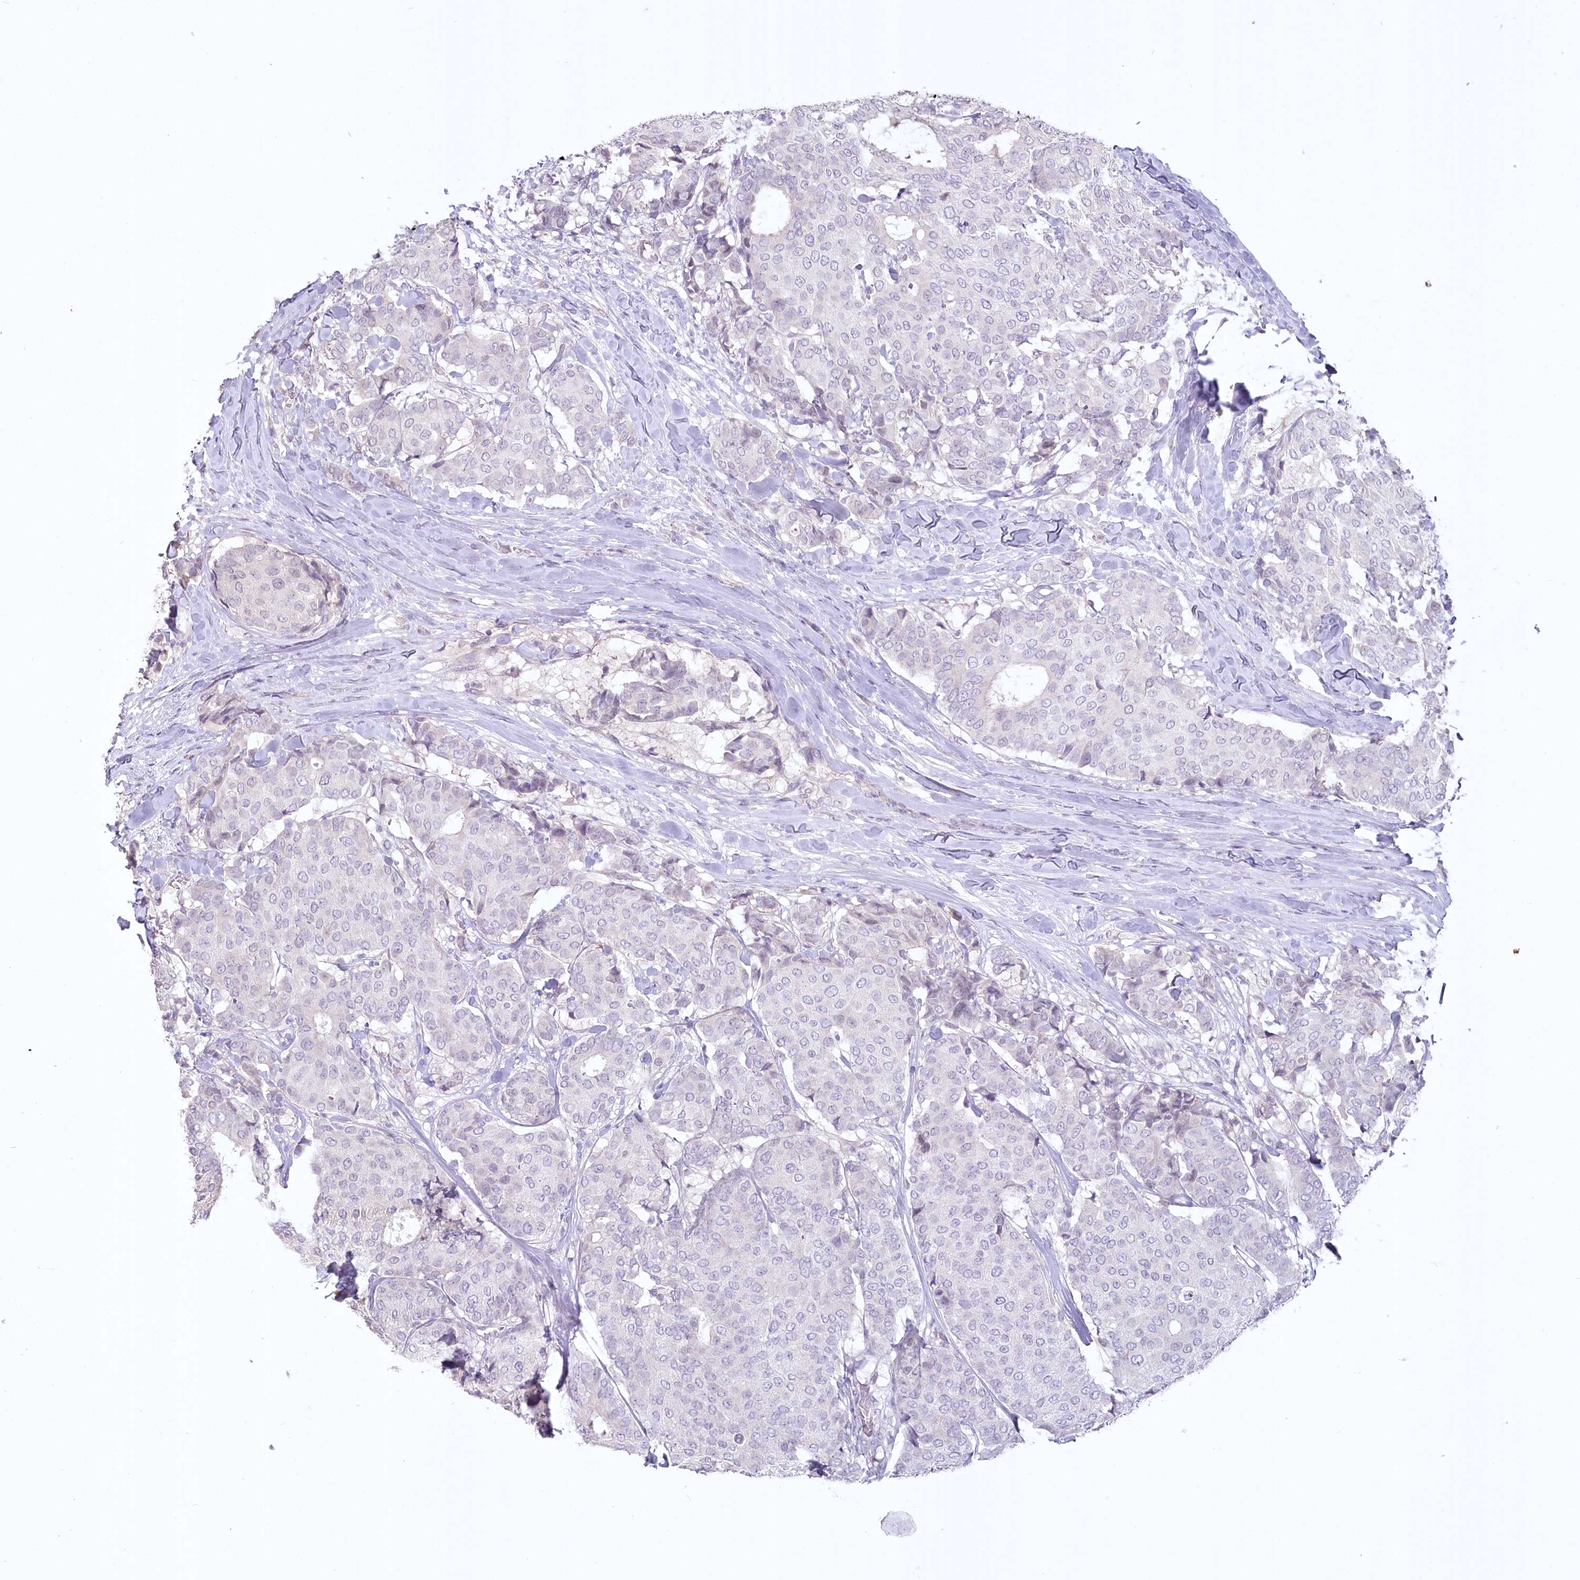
{"staining": {"intensity": "negative", "quantity": "none", "location": "none"}, "tissue": "breast cancer", "cell_type": "Tumor cells", "image_type": "cancer", "snomed": [{"axis": "morphology", "description": "Duct carcinoma"}, {"axis": "topography", "description": "Breast"}], "caption": "Immunohistochemistry (IHC) of human intraductal carcinoma (breast) displays no positivity in tumor cells.", "gene": "USP11", "patient": {"sex": "female", "age": 75}}